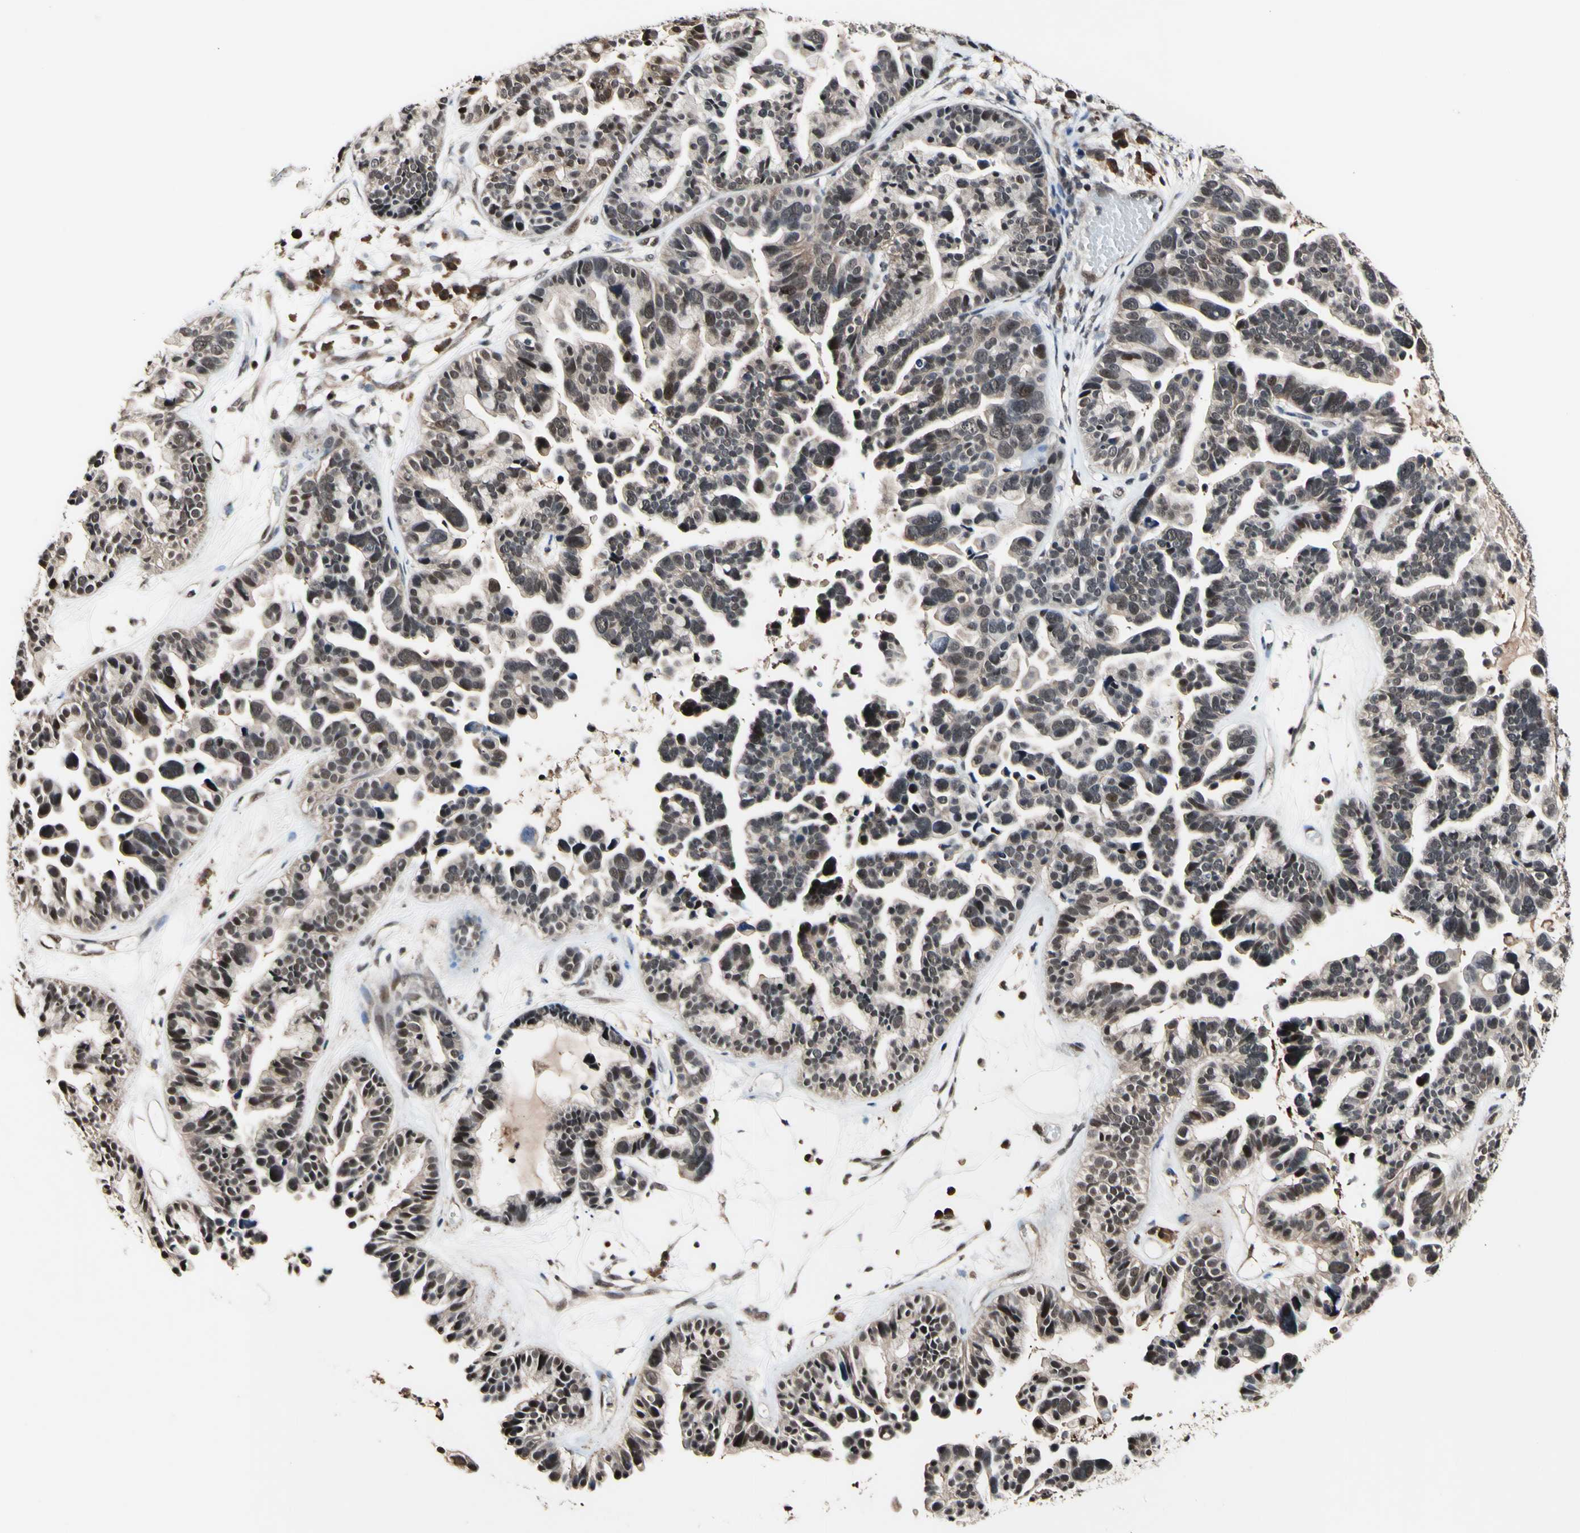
{"staining": {"intensity": "weak", "quantity": ">75%", "location": "cytoplasmic/membranous,nuclear"}, "tissue": "ovarian cancer", "cell_type": "Tumor cells", "image_type": "cancer", "snomed": [{"axis": "morphology", "description": "Cystadenocarcinoma, serous, NOS"}, {"axis": "topography", "description": "Ovary"}], "caption": "Immunohistochemistry (IHC) (DAB) staining of human ovarian serous cystadenocarcinoma shows weak cytoplasmic/membranous and nuclear protein expression in about >75% of tumor cells. (DAB (3,3'-diaminobenzidine) IHC with brightfield microscopy, high magnification).", "gene": "PSMD10", "patient": {"sex": "female", "age": 56}}